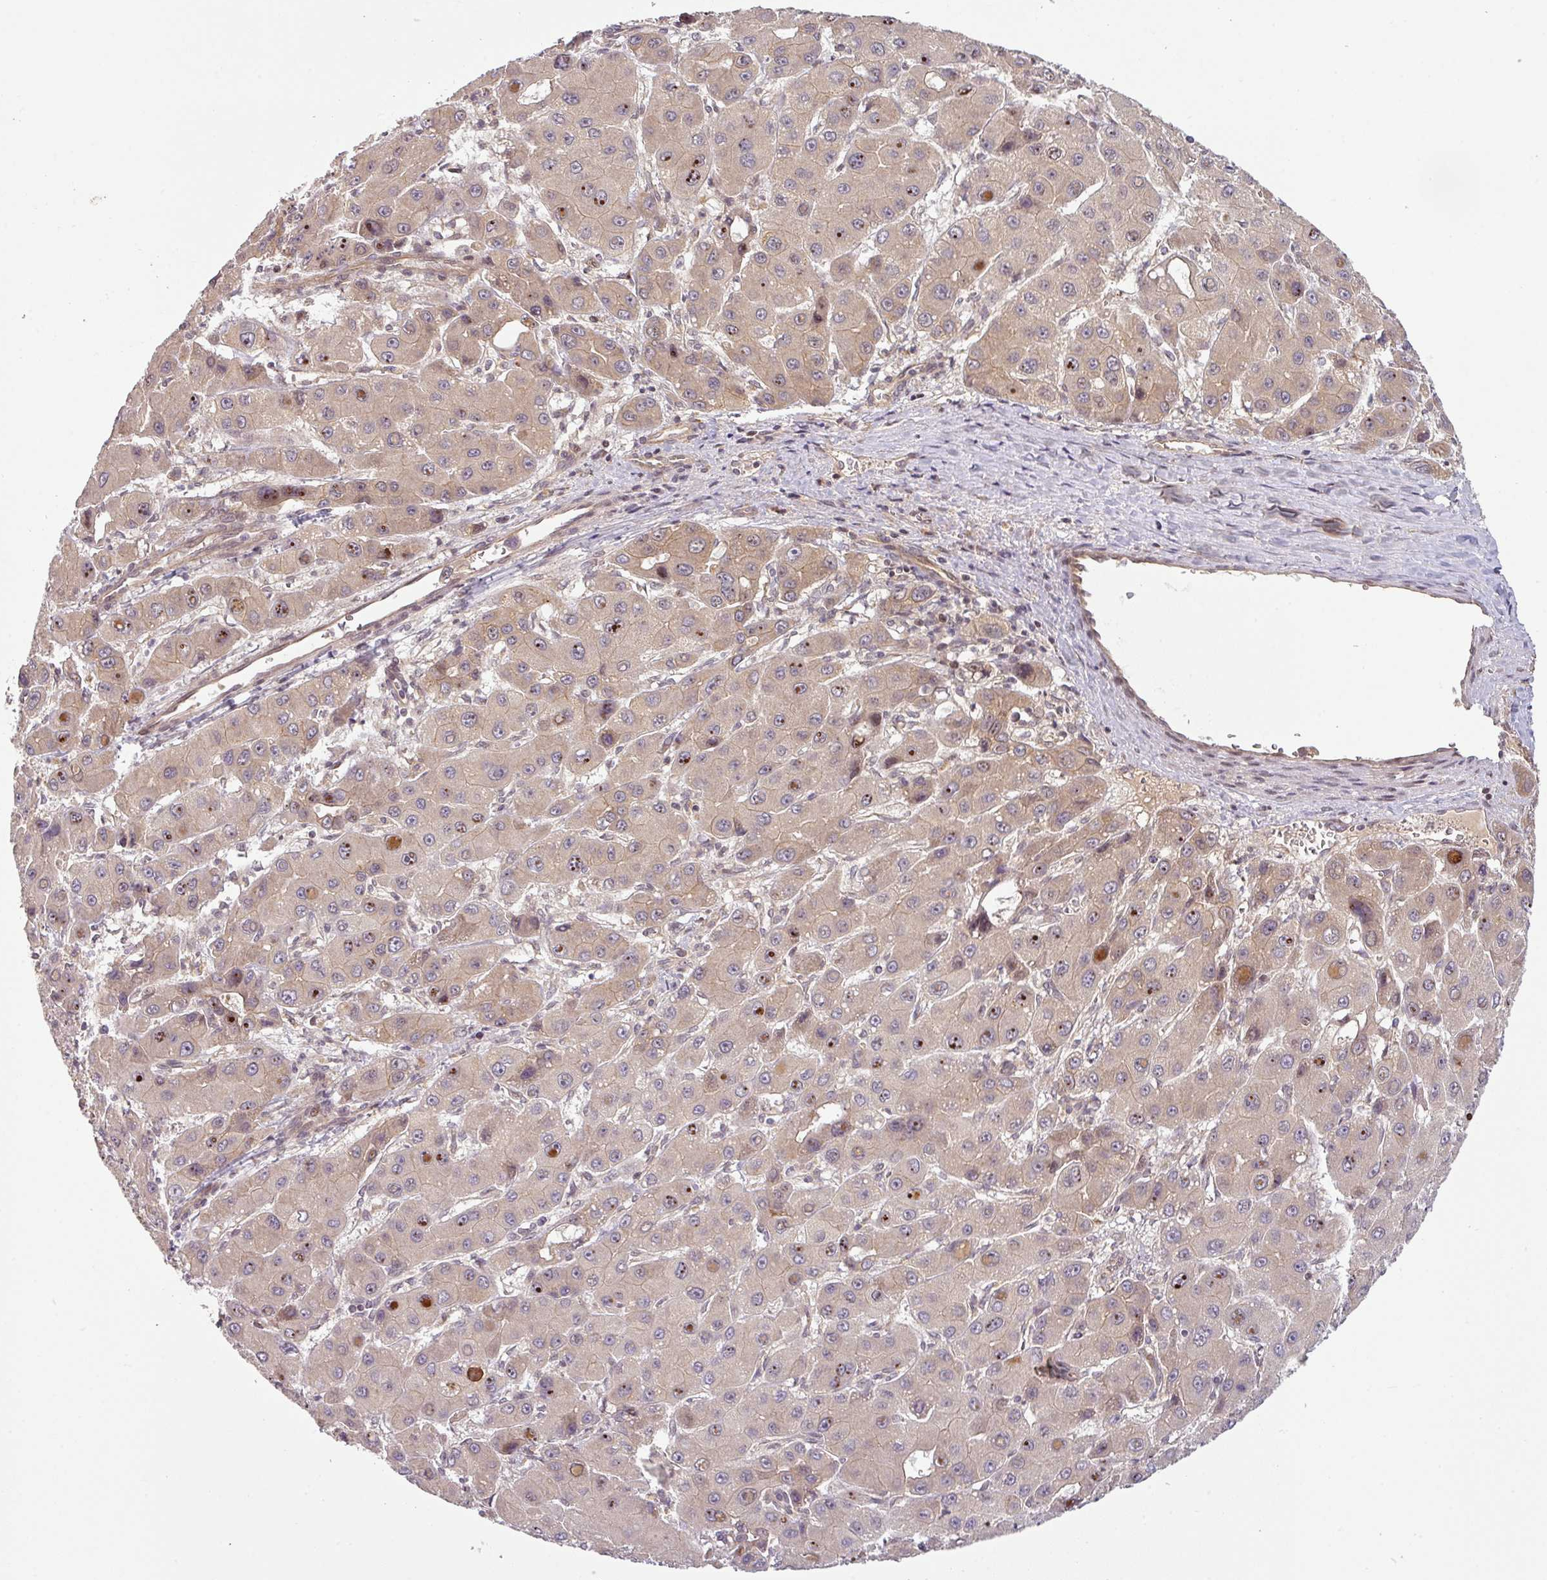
{"staining": {"intensity": "moderate", "quantity": "25%-75%", "location": "cytoplasmic/membranous,nuclear"}, "tissue": "liver cancer", "cell_type": "Tumor cells", "image_type": "cancer", "snomed": [{"axis": "morphology", "description": "Carcinoma, Hepatocellular, NOS"}, {"axis": "topography", "description": "Liver"}], "caption": "Protein staining of liver cancer tissue demonstrates moderate cytoplasmic/membranous and nuclear staining in about 25%-75% of tumor cells.", "gene": "RNF31", "patient": {"sex": "male", "age": 55}}